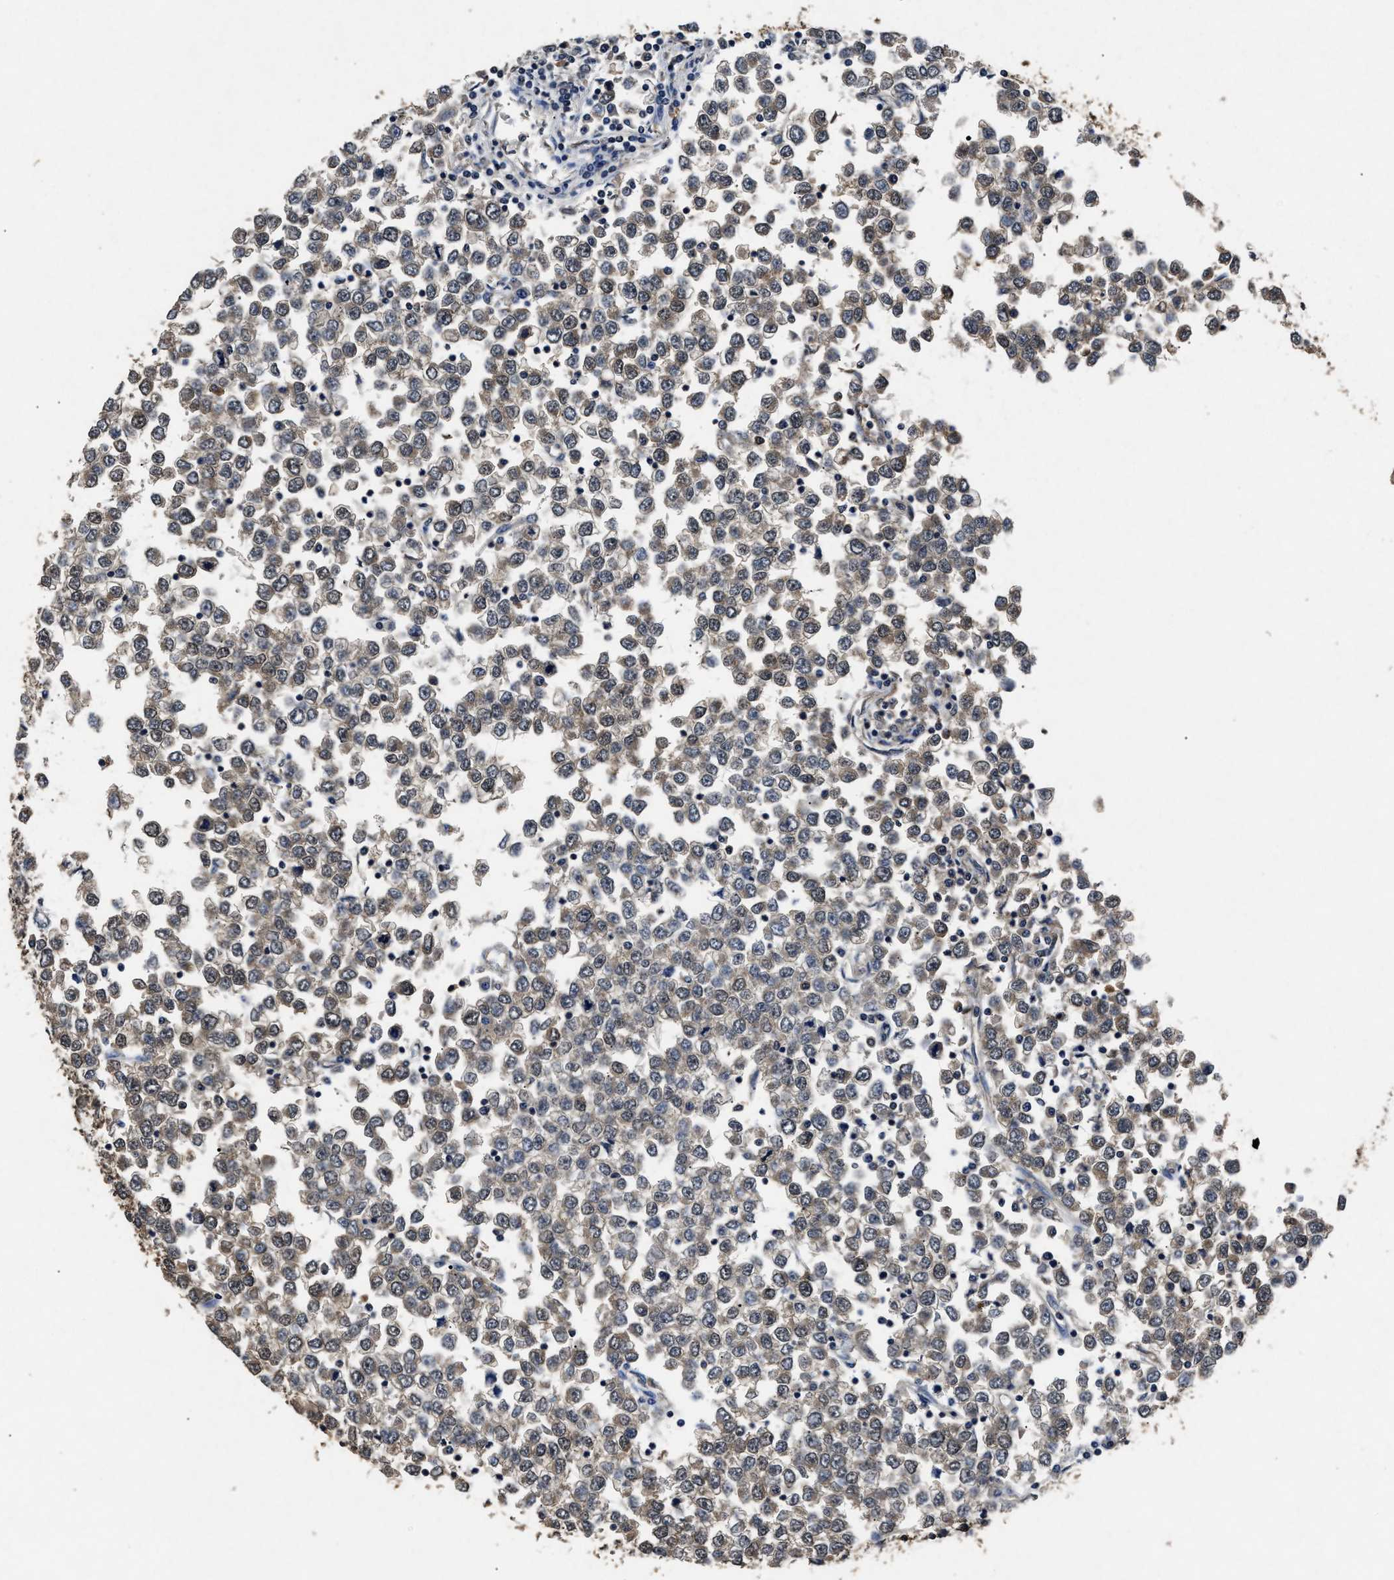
{"staining": {"intensity": "moderate", "quantity": "25%-75%", "location": "cytoplasmic/membranous"}, "tissue": "testis cancer", "cell_type": "Tumor cells", "image_type": "cancer", "snomed": [{"axis": "morphology", "description": "Seminoma, NOS"}, {"axis": "topography", "description": "Testis"}], "caption": "IHC histopathology image of human testis cancer stained for a protein (brown), which shows medium levels of moderate cytoplasmic/membranous expression in about 25%-75% of tumor cells.", "gene": "ACAT2", "patient": {"sex": "male", "age": 65}}